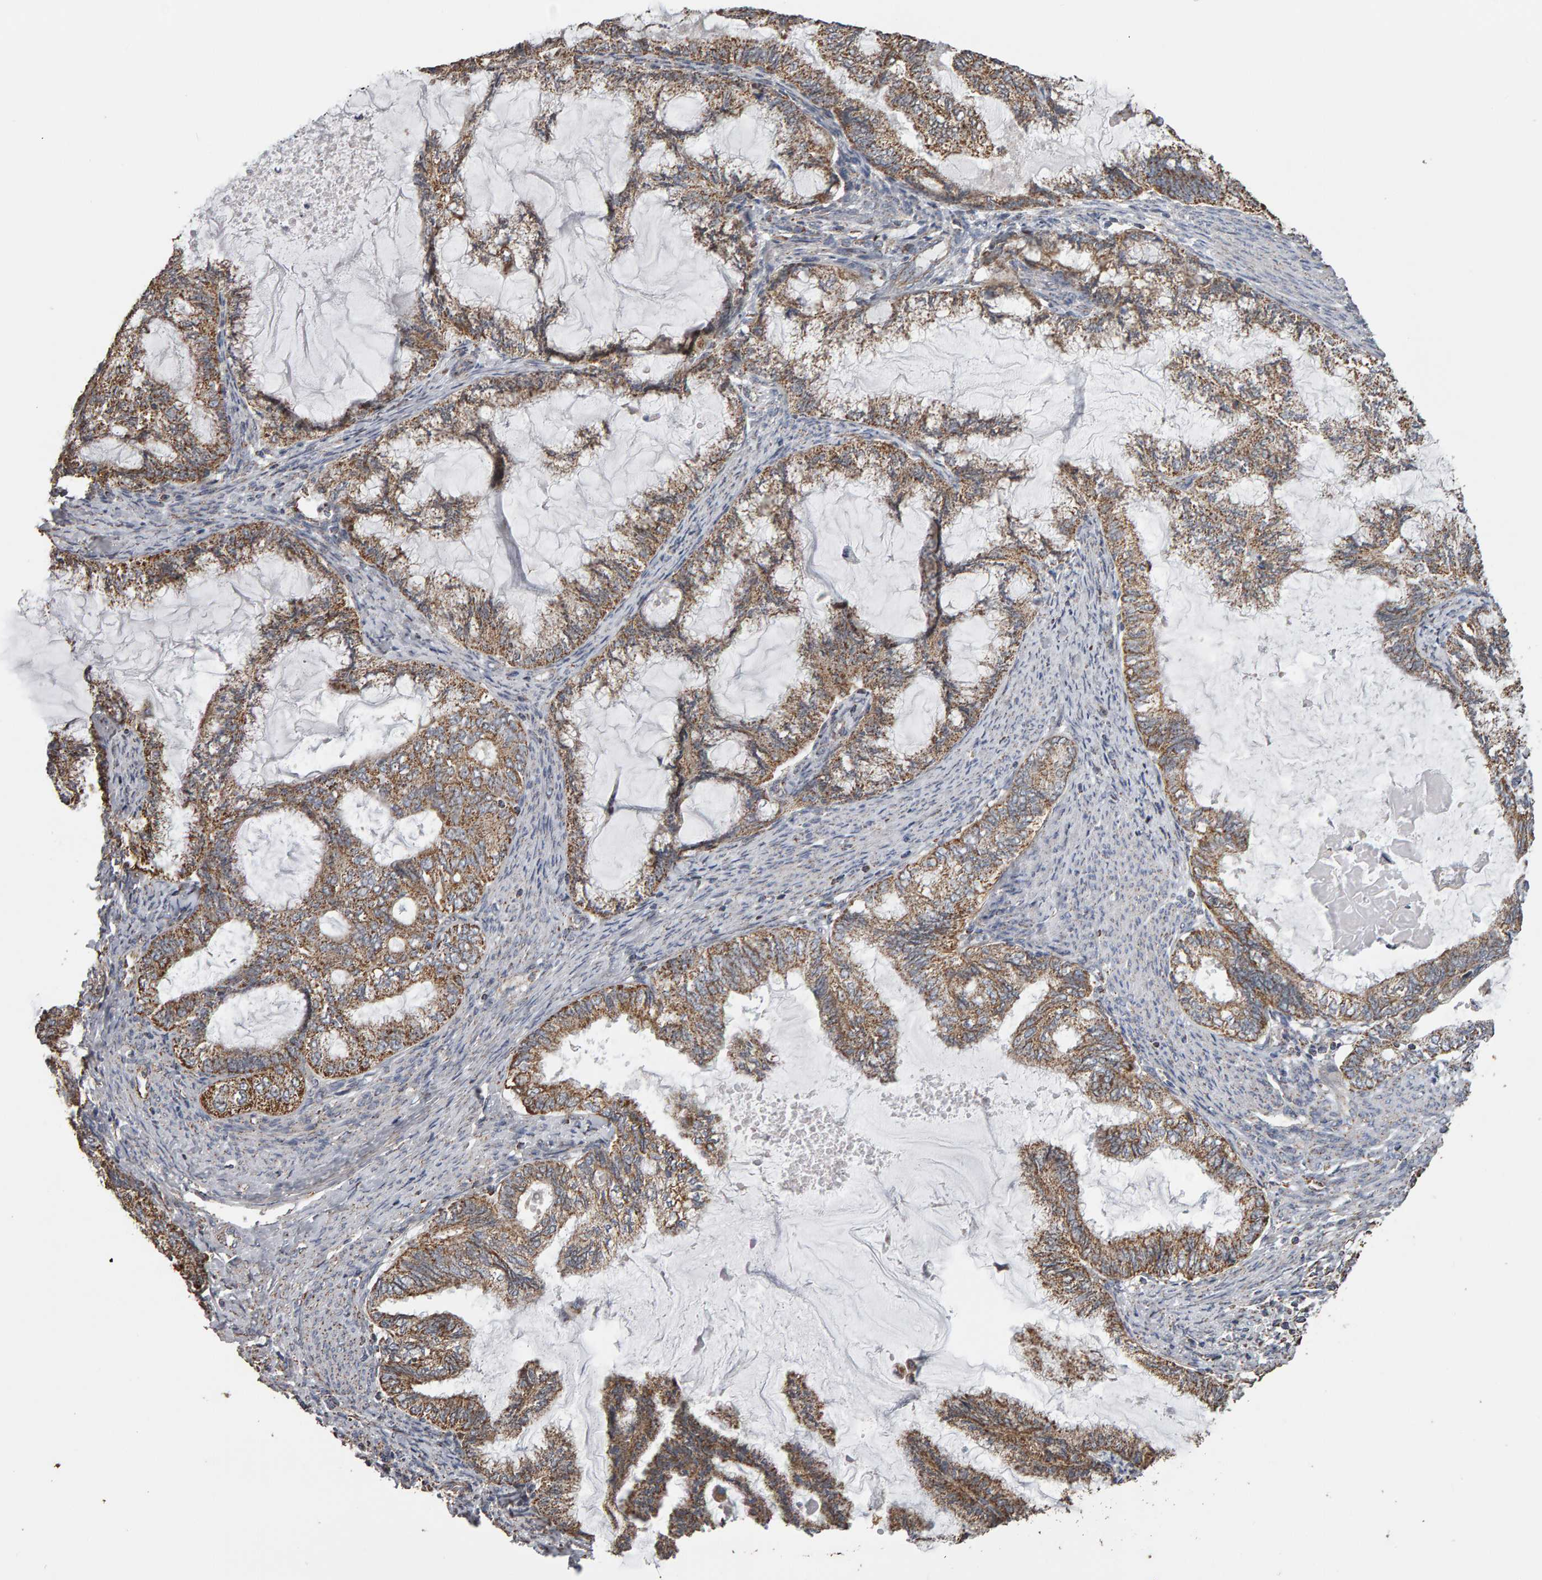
{"staining": {"intensity": "moderate", "quantity": ">75%", "location": "cytoplasmic/membranous"}, "tissue": "endometrial cancer", "cell_type": "Tumor cells", "image_type": "cancer", "snomed": [{"axis": "morphology", "description": "Adenocarcinoma, NOS"}, {"axis": "topography", "description": "Endometrium"}], "caption": "IHC micrograph of neoplastic tissue: human endometrial cancer stained using immunohistochemistry shows medium levels of moderate protein expression localized specifically in the cytoplasmic/membranous of tumor cells, appearing as a cytoplasmic/membranous brown color.", "gene": "TOM1L1", "patient": {"sex": "female", "age": 86}}